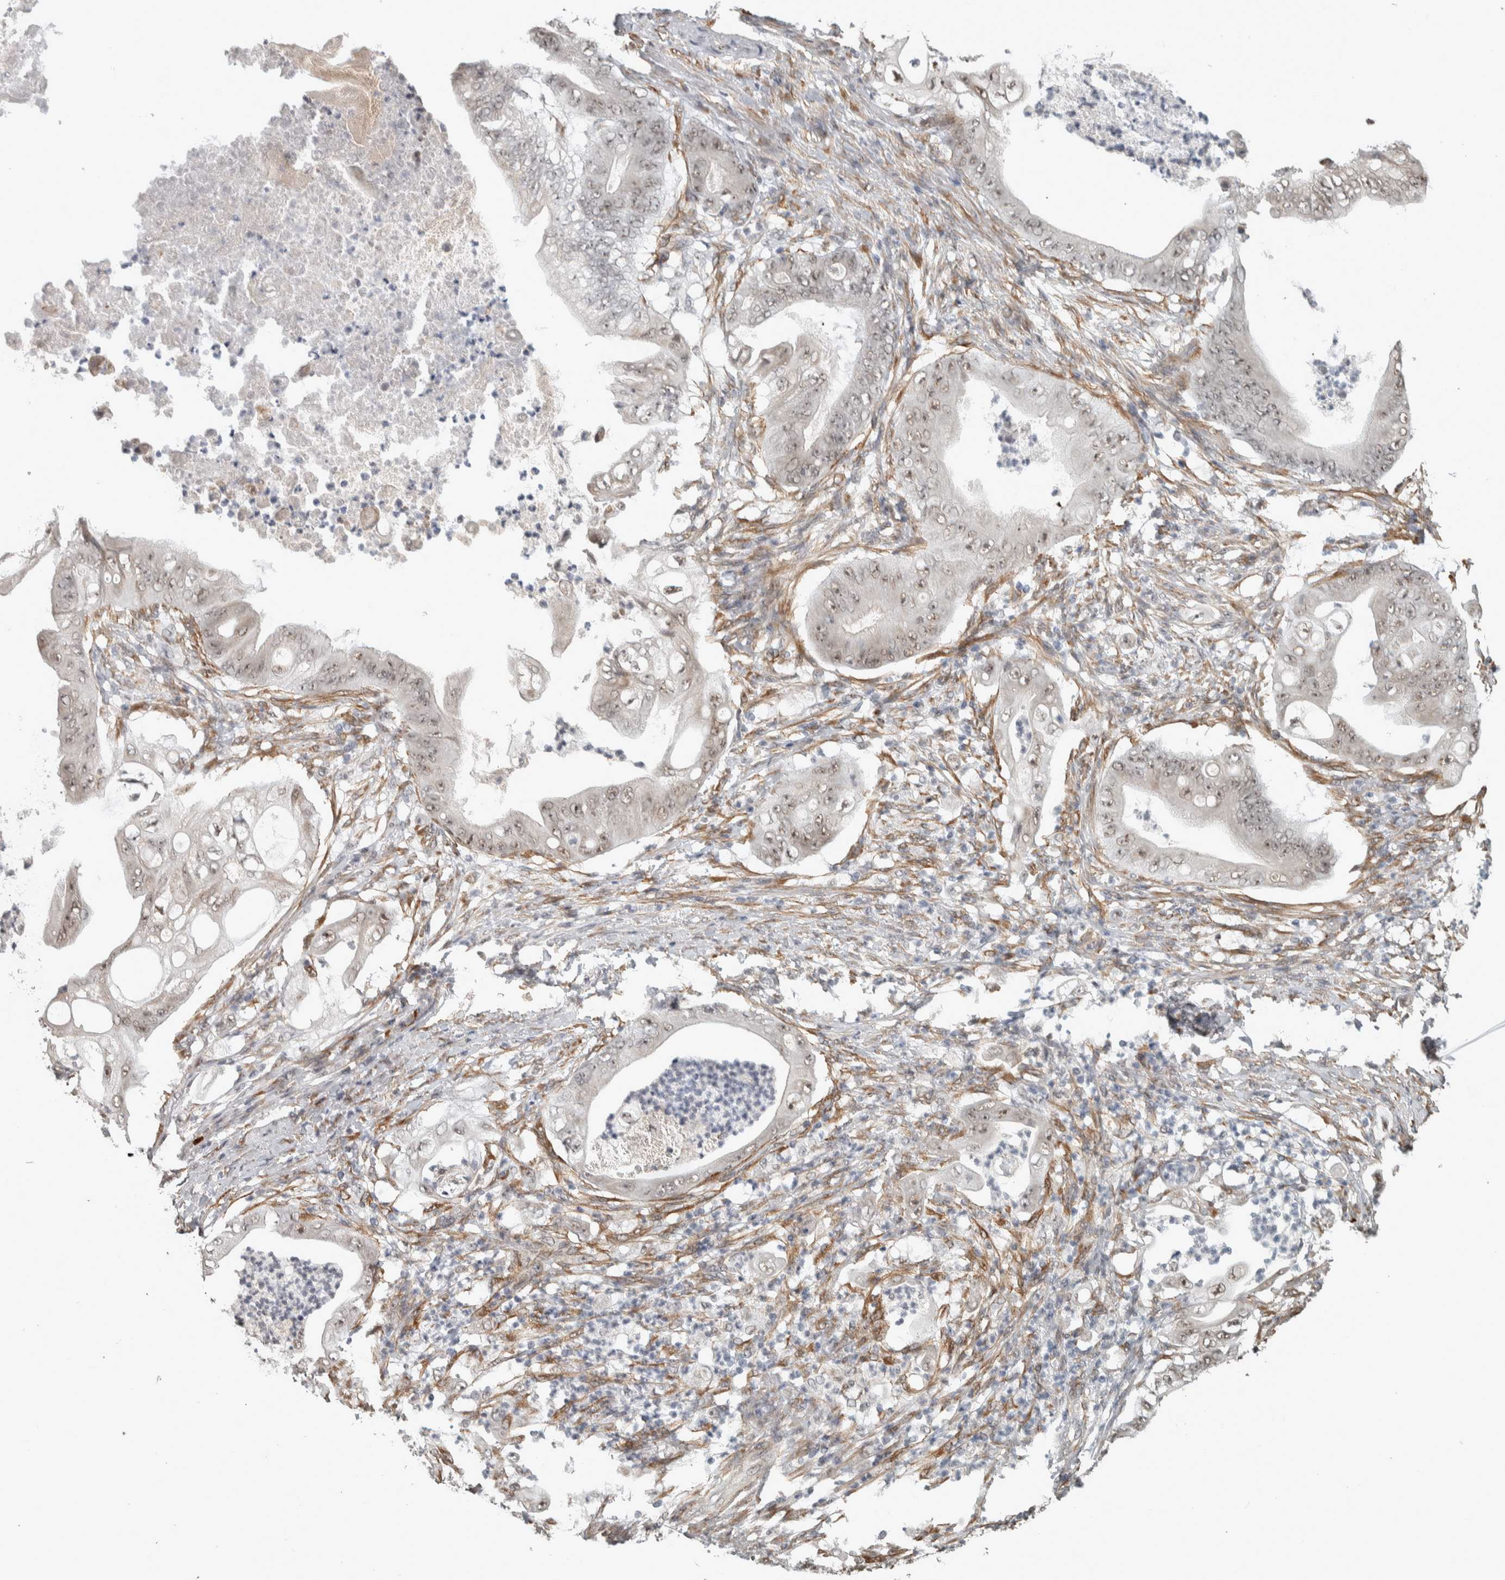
{"staining": {"intensity": "moderate", "quantity": "<25%", "location": "nuclear"}, "tissue": "stomach cancer", "cell_type": "Tumor cells", "image_type": "cancer", "snomed": [{"axis": "morphology", "description": "Adenocarcinoma, NOS"}, {"axis": "topography", "description": "Stomach"}], "caption": "Immunohistochemistry (IHC) staining of stomach adenocarcinoma, which demonstrates low levels of moderate nuclear positivity in approximately <25% of tumor cells indicating moderate nuclear protein expression. The staining was performed using DAB (3,3'-diaminobenzidine) (brown) for protein detection and nuclei were counterstained in hematoxylin (blue).", "gene": "DDX42", "patient": {"sex": "female", "age": 73}}